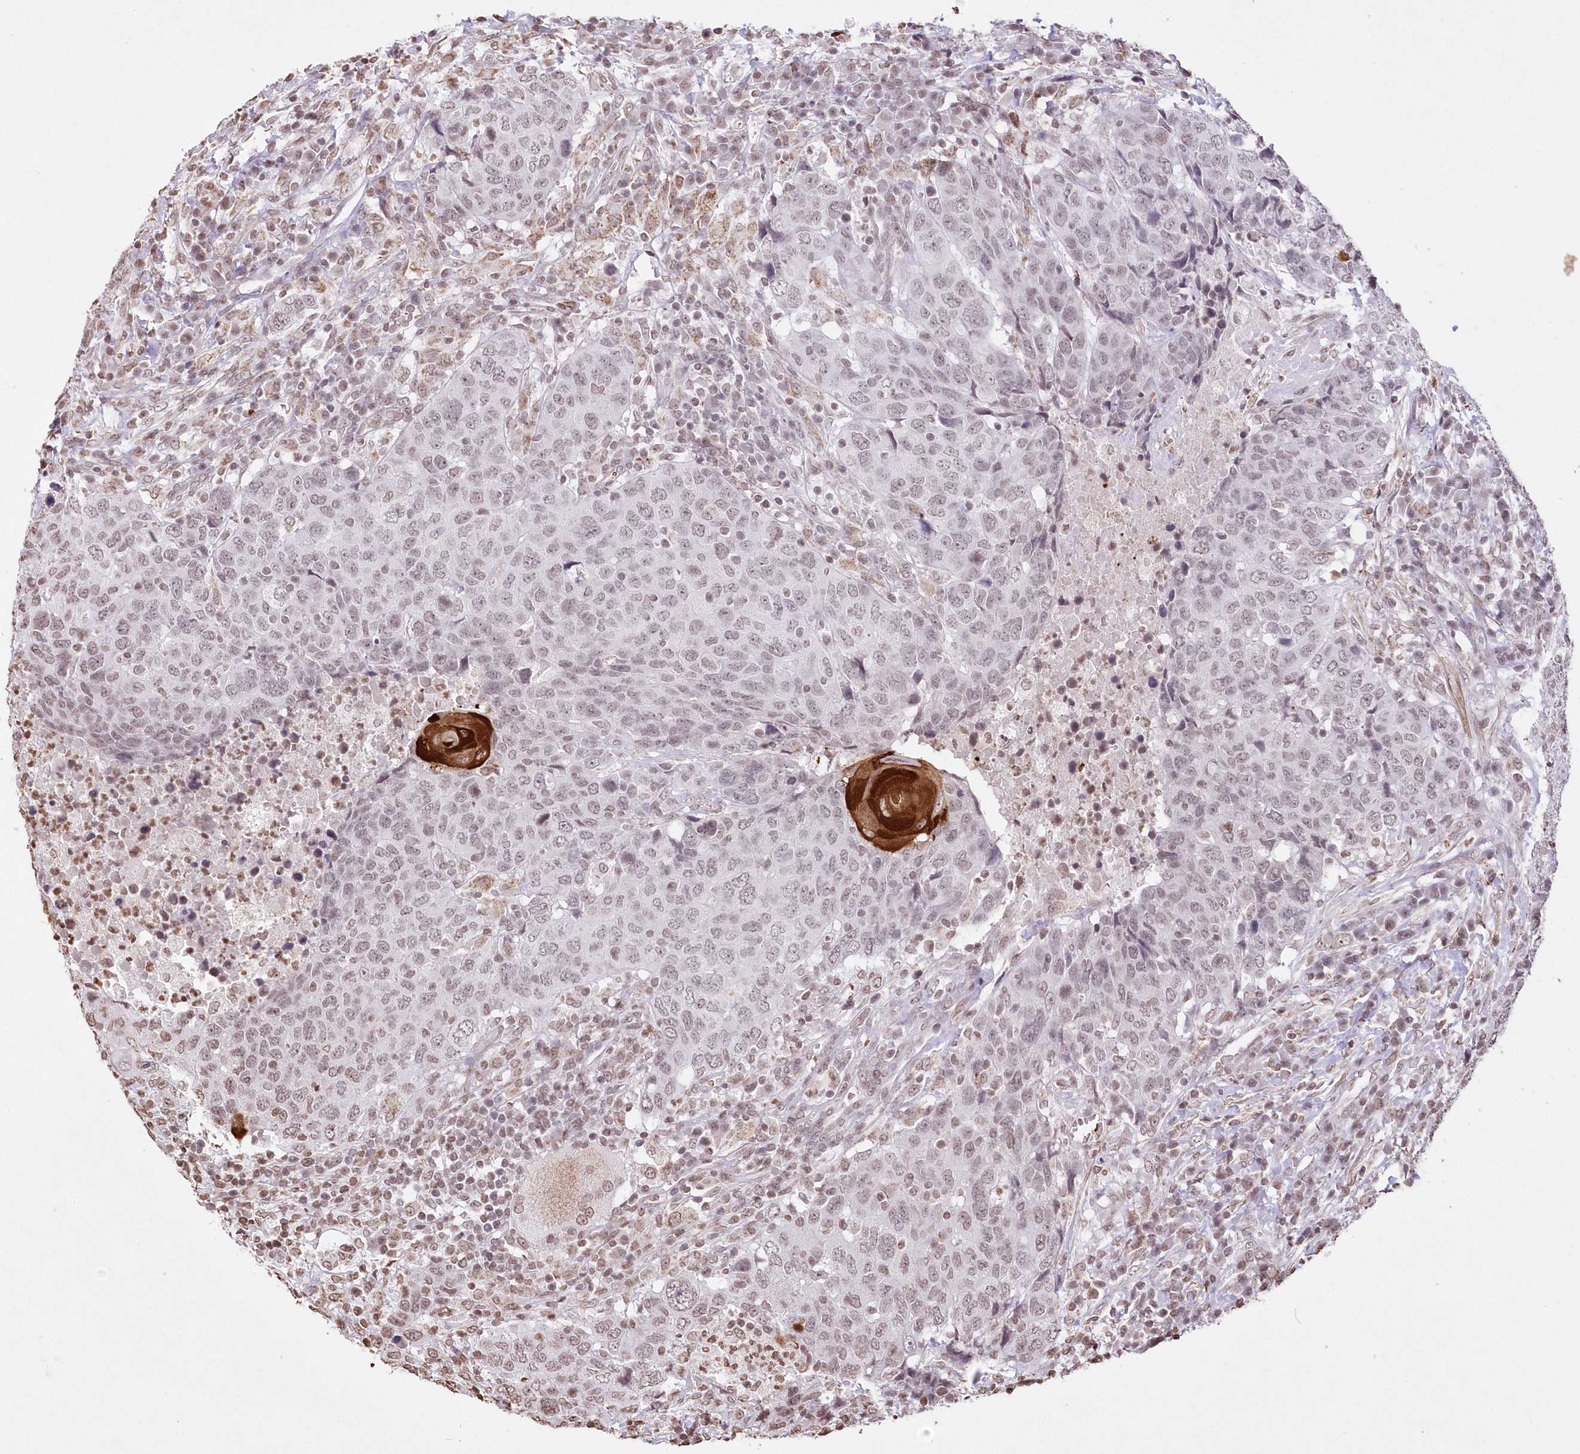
{"staining": {"intensity": "strong", "quantity": "<25%", "location": "cytoplasmic/membranous"}, "tissue": "head and neck cancer", "cell_type": "Tumor cells", "image_type": "cancer", "snomed": [{"axis": "morphology", "description": "Squamous cell carcinoma, NOS"}, {"axis": "topography", "description": "Head-Neck"}], "caption": "Human head and neck cancer (squamous cell carcinoma) stained with a brown dye reveals strong cytoplasmic/membranous positive positivity in about <25% of tumor cells.", "gene": "RBM27", "patient": {"sex": "male", "age": 66}}